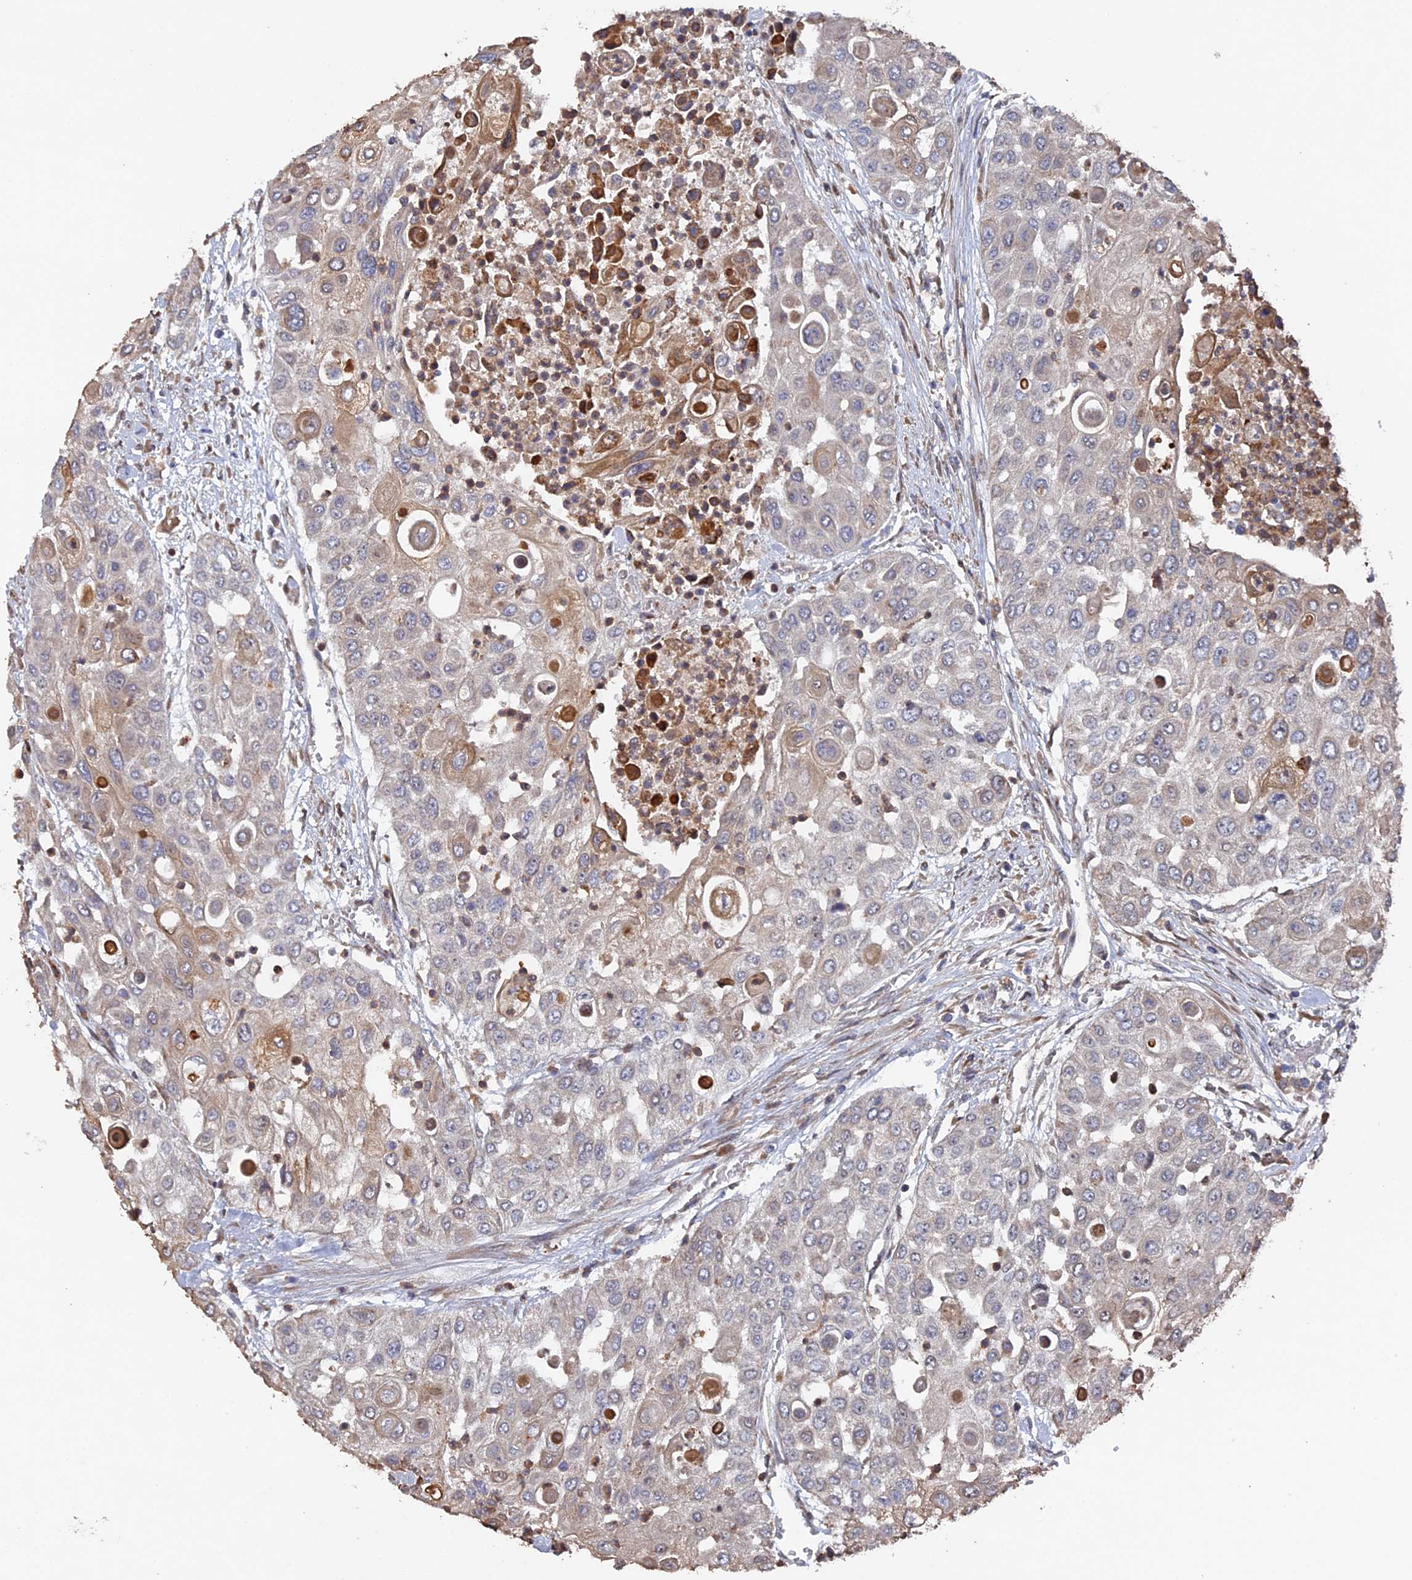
{"staining": {"intensity": "moderate", "quantity": "<25%", "location": "cytoplasmic/membranous"}, "tissue": "urothelial cancer", "cell_type": "Tumor cells", "image_type": "cancer", "snomed": [{"axis": "morphology", "description": "Urothelial carcinoma, High grade"}, {"axis": "topography", "description": "Urinary bladder"}], "caption": "Immunohistochemistry histopathology image of neoplastic tissue: urothelial cancer stained using immunohistochemistry (IHC) shows low levels of moderate protein expression localized specifically in the cytoplasmic/membranous of tumor cells, appearing as a cytoplasmic/membranous brown color.", "gene": "VPS37C", "patient": {"sex": "female", "age": 79}}